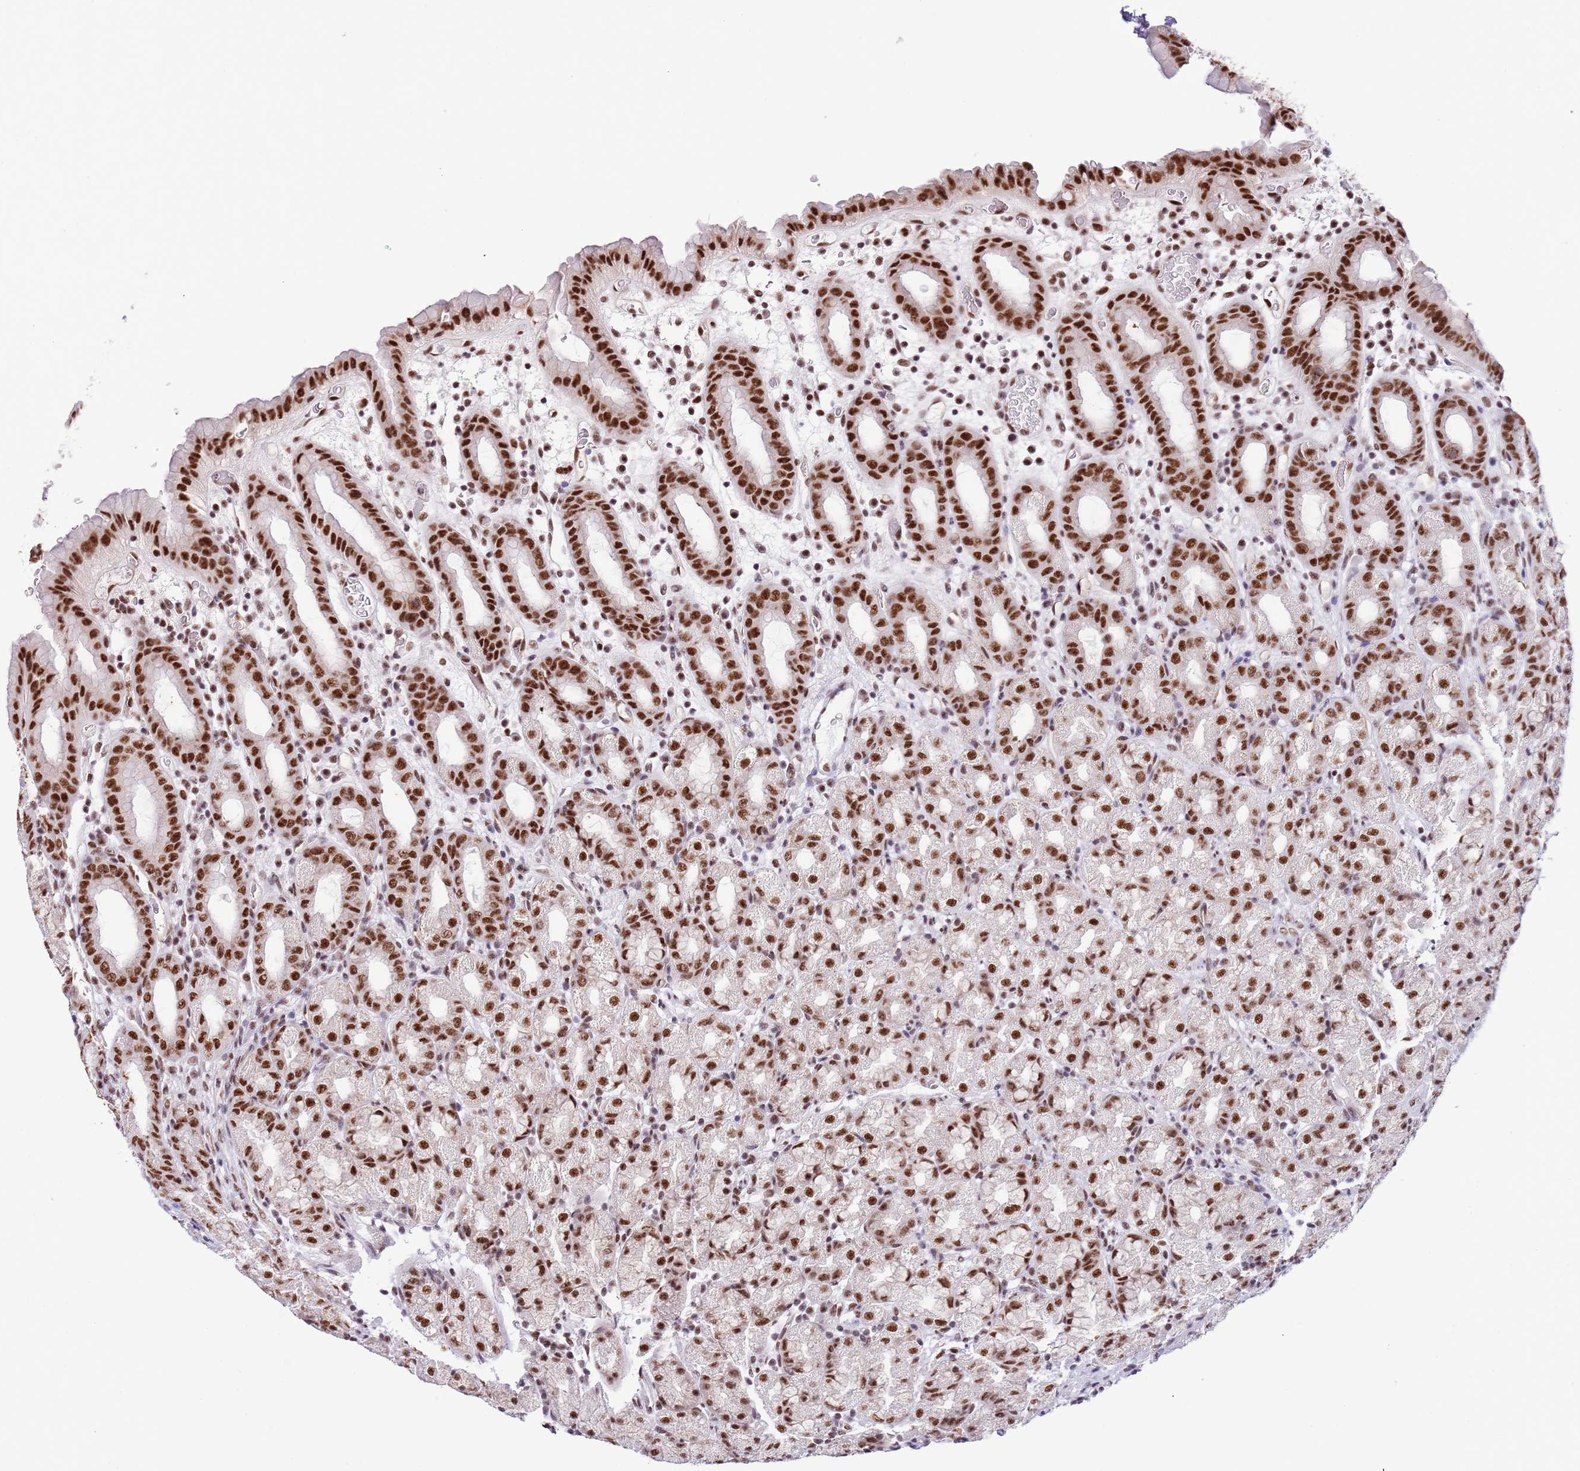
{"staining": {"intensity": "strong", "quantity": ">75%", "location": "nuclear"}, "tissue": "stomach", "cell_type": "Glandular cells", "image_type": "normal", "snomed": [{"axis": "morphology", "description": "Normal tissue, NOS"}, {"axis": "topography", "description": "Stomach, upper"}, {"axis": "topography", "description": "Stomach, lower"}, {"axis": "topography", "description": "Small intestine"}], "caption": "Glandular cells display high levels of strong nuclear positivity in about >75% of cells in benign human stomach.", "gene": "SF3A2", "patient": {"sex": "male", "age": 68}}